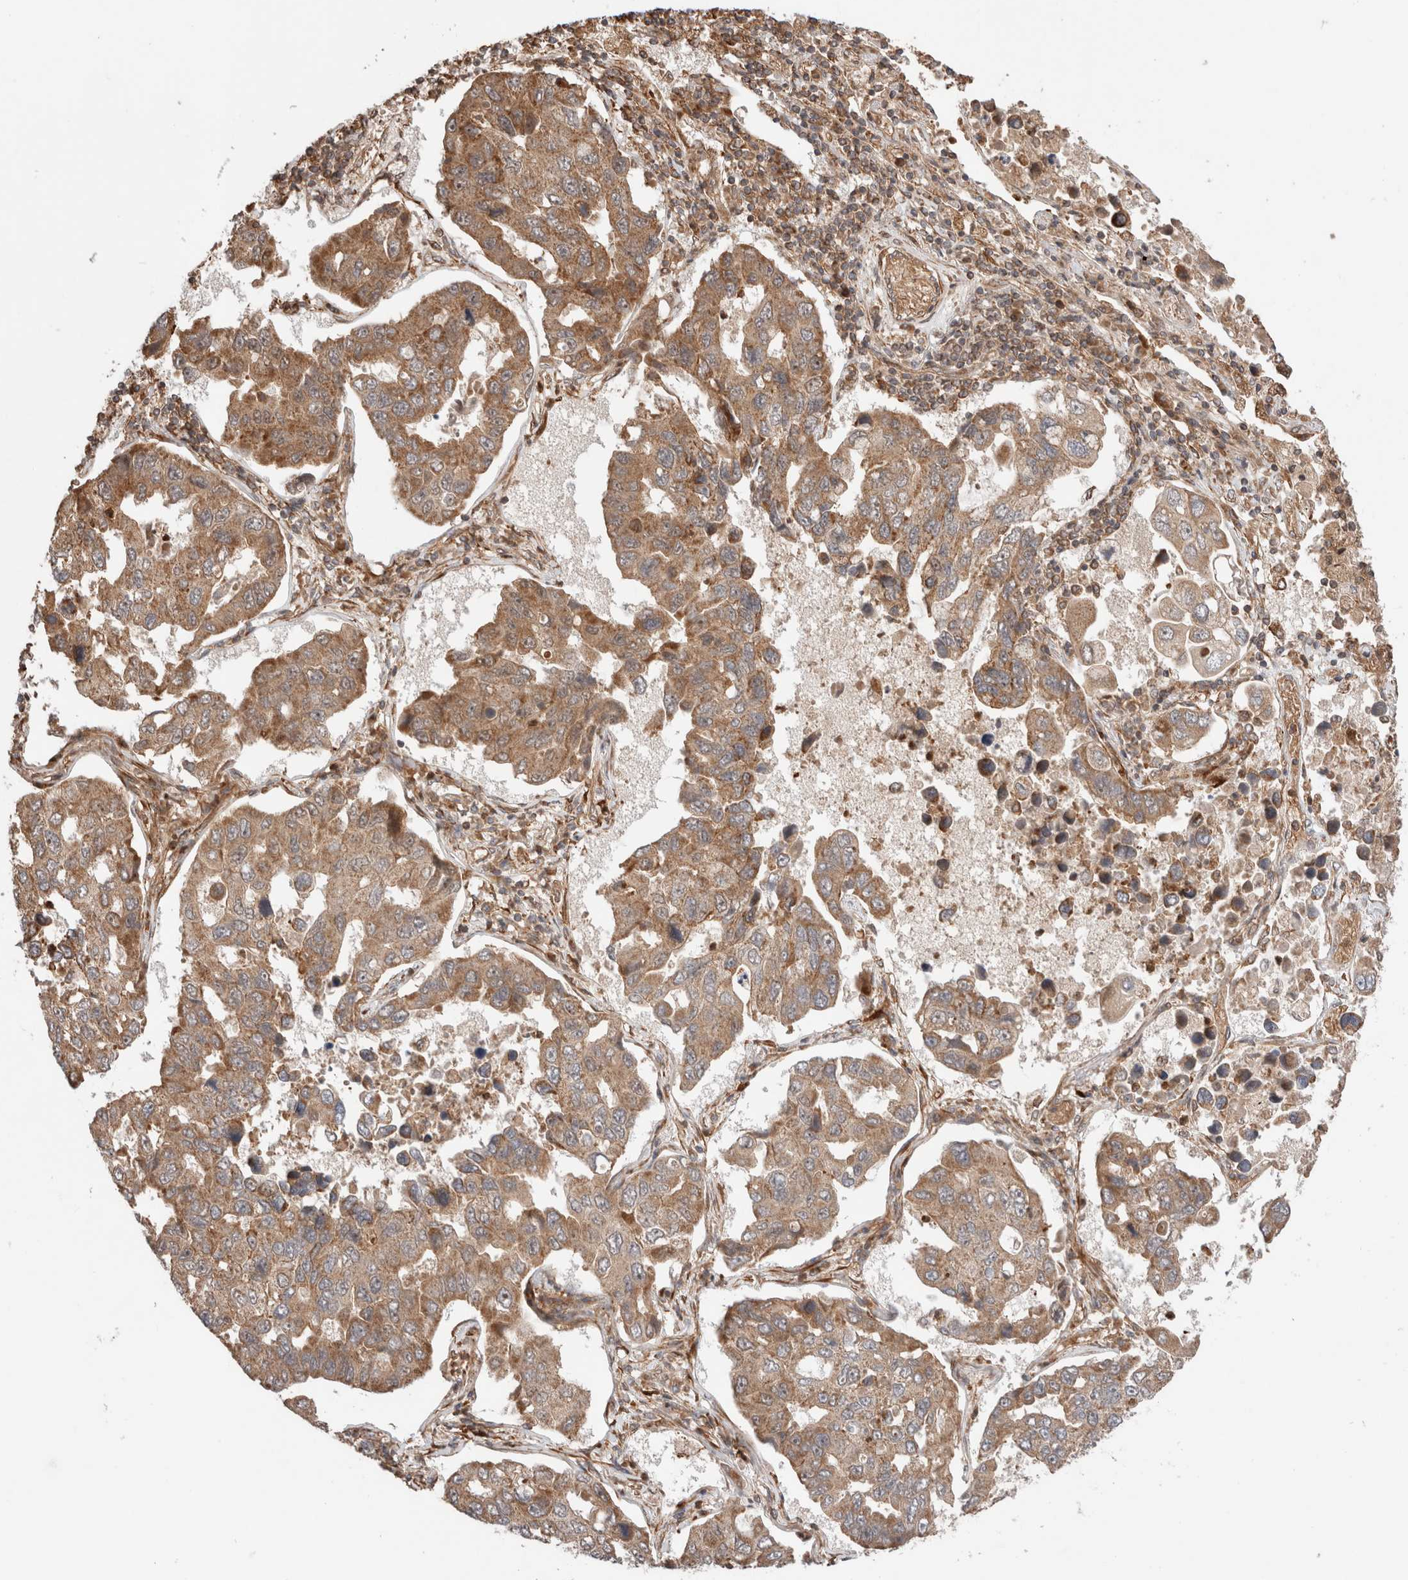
{"staining": {"intensity": "moderate", "quantity": ">75%", "location": "cytoplasmic/membranous"}, "tissue": "lung cancer", "cell_type": "Tumor cells", "image_type": "cancer", "snomed": [{"axis": "morphology", "description": "Adenocarcinoma, NOS"}, {"axis": "topography", "description": "Lung"}], "caption": "Lung cancer (adenocarcinoma) stained with immunohistochemistry reveals moderate cytoplasmic/membranous expression in about >75% of tumor cells. The staining was performed using DAB to visualize the protein expression in brown, while the nuclei were stained in blue with hematoxylin (Magnification: 20x).", "gene": "ZNF649", "patient": {"sex": "male", "age": 64}}